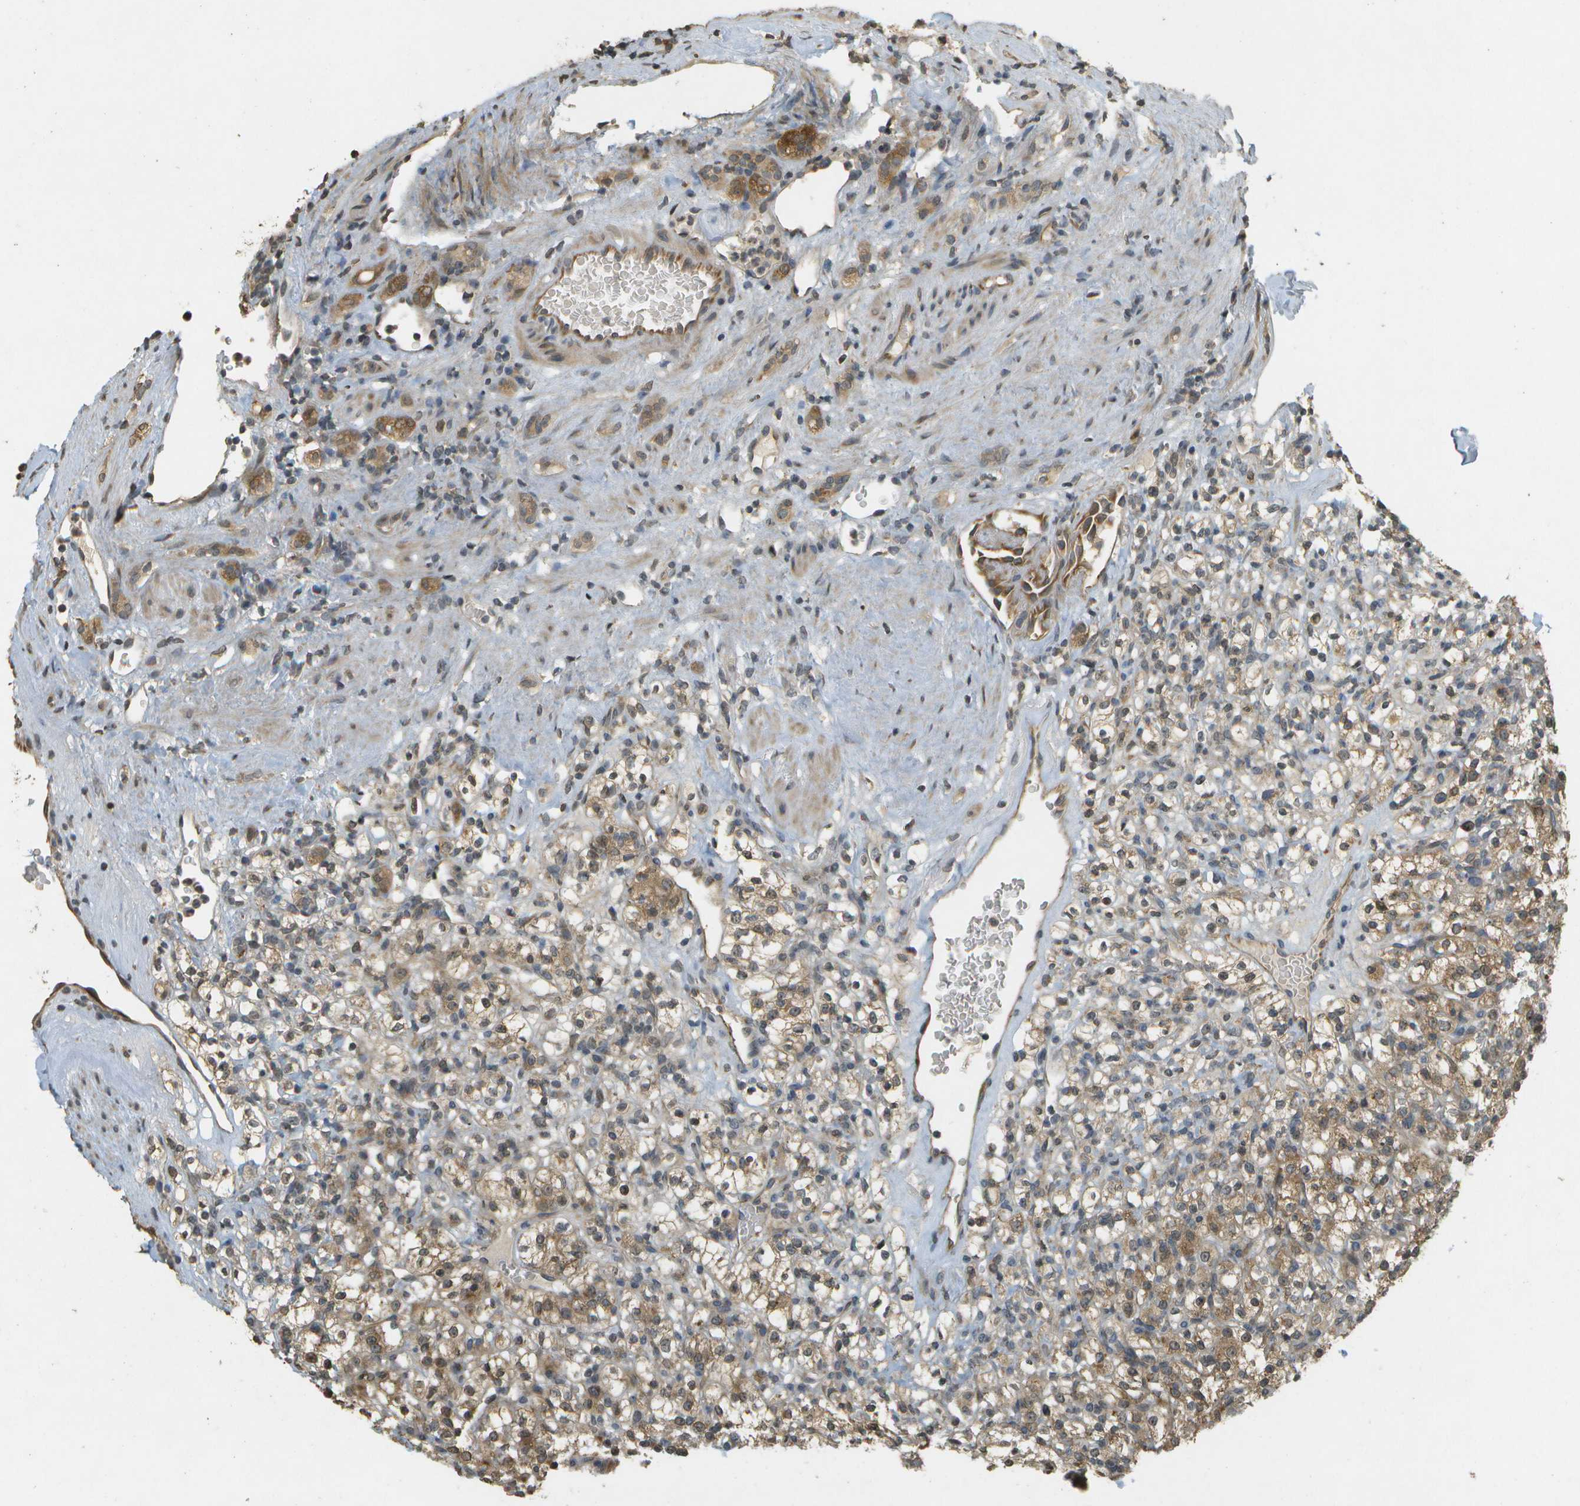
{"staining": {"intensity": "moderate", "quantity": ">75%", "location": "cytoplasmic/membranous"}, "tissue": "renal cancer", "cell_type": "Tumor cells", "image_type": "cancer", "snomed": [{"axis": "morphology", "description": "Normal tissue, NOS"}, {"axis": "morphology", "description": "Adenocarcinoma, NOS"}, {"axis": "topography", "description": "Kidney"}], "caption": "The image exhibits staining of adenocarcinoma (renal), revealing moderate cytoplasmic/membranous protein staining (brown color) within tumor cells.", "gene": "RAB21", "patient": {"sex": "female", "age": 72}}